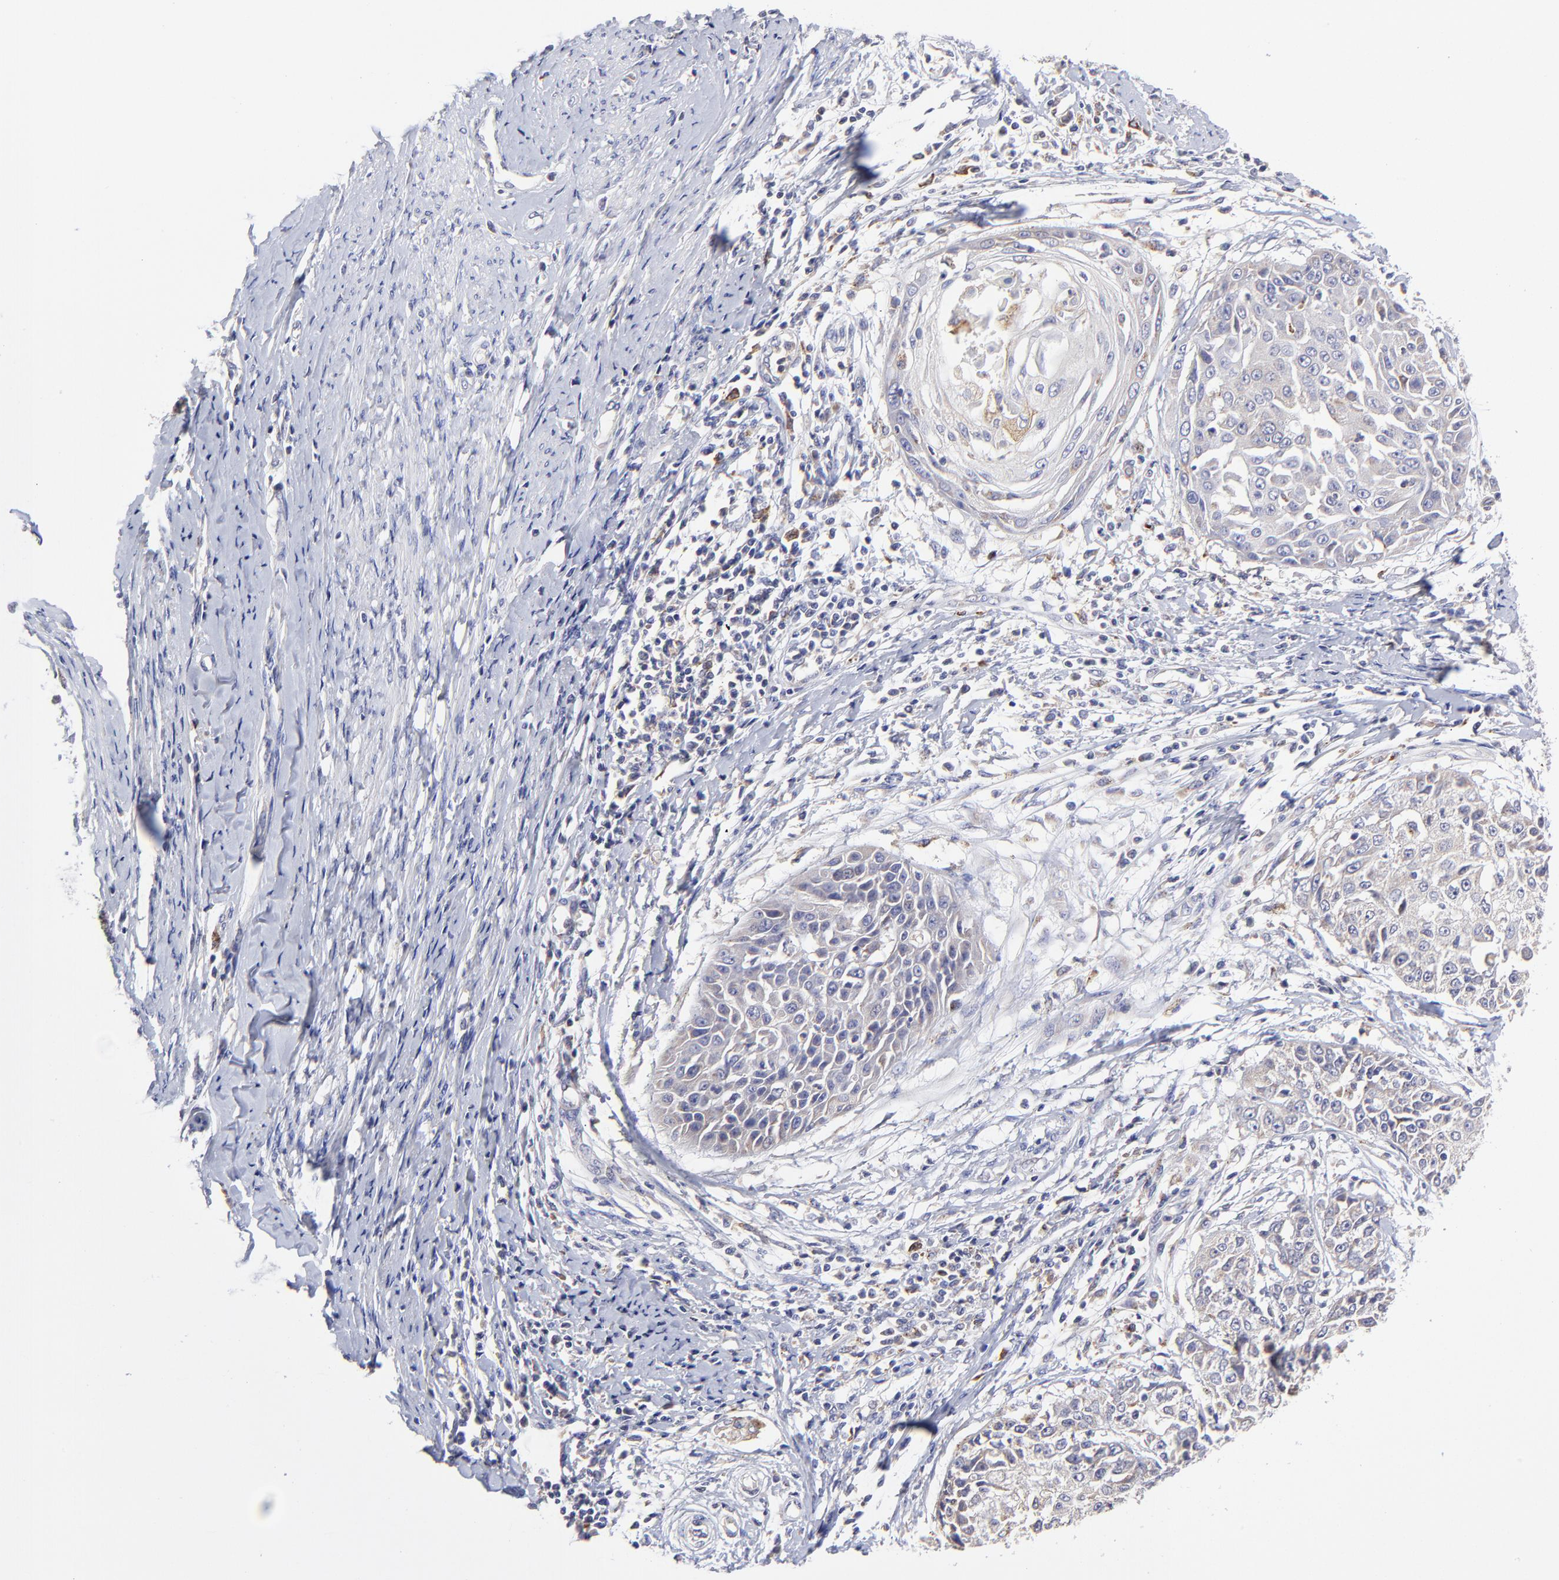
{"staining": {"intensity": "weak", "quantity": "25%-75%", "location": "cytoplasmic/membranous"}, "tissue": "cervical cancer", "cell_type": "Tumor cells", "image_type": "cancer", "snomed": [{"axis": "morphology", "description": "Squamous cell carcinoma, NOS"}, {"axis": "topography", "description": "Cervix"}], "caption": "Squamous cell carcinoma (cervical) stained for a protein (brown) demonstrates weak cytoplasmic/membranous positive expression in approximately 25%-75% of tumor cells.", "gene": "GCSAM", "patient": {"sex": "female", "age": 64}}